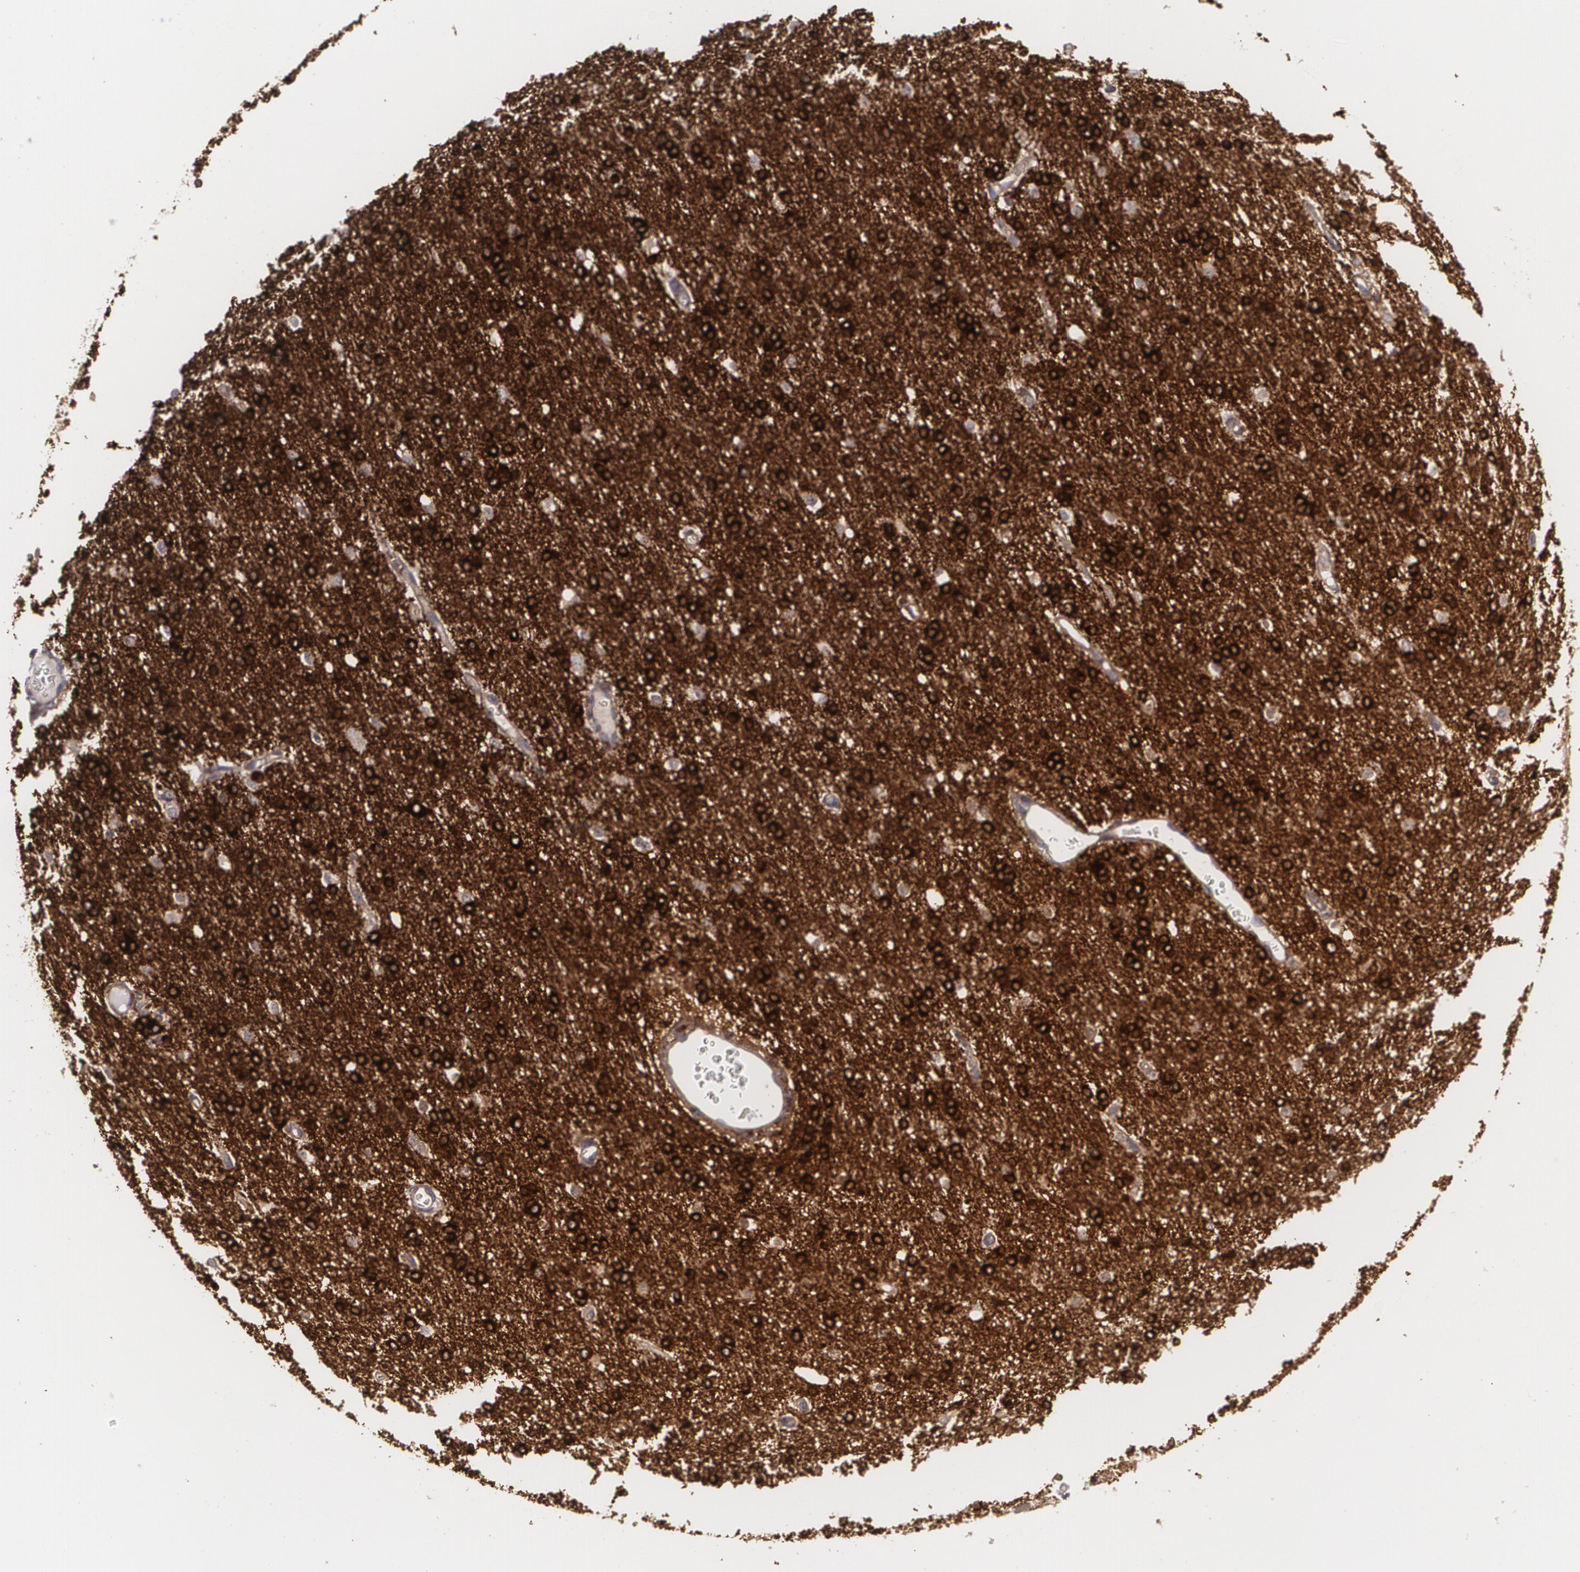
{"staining": {"intensity": "moderate", "quantity": "<25%", "location": "cytoplasmic/membranous"}, "tissue": "cerebral cortex", "cell_type": "Endothelial cells", "image_type": "normal", "snomed": [{"axis": "morphology", "description": "Normal tissue, NOS"}, {"axis": "morphology", "description": "Inflammation, NOS"}, {"axis": "topography", "description": "Cerebral cortex"}], "caption": "Cerebral cortex stained with a brown dye displays moderate cytoplasmic/membranous positive positivity in approximately <25% of endothelial cells.", "gene": "BIN1", "patient": {"sex": "male", "age": 6}}